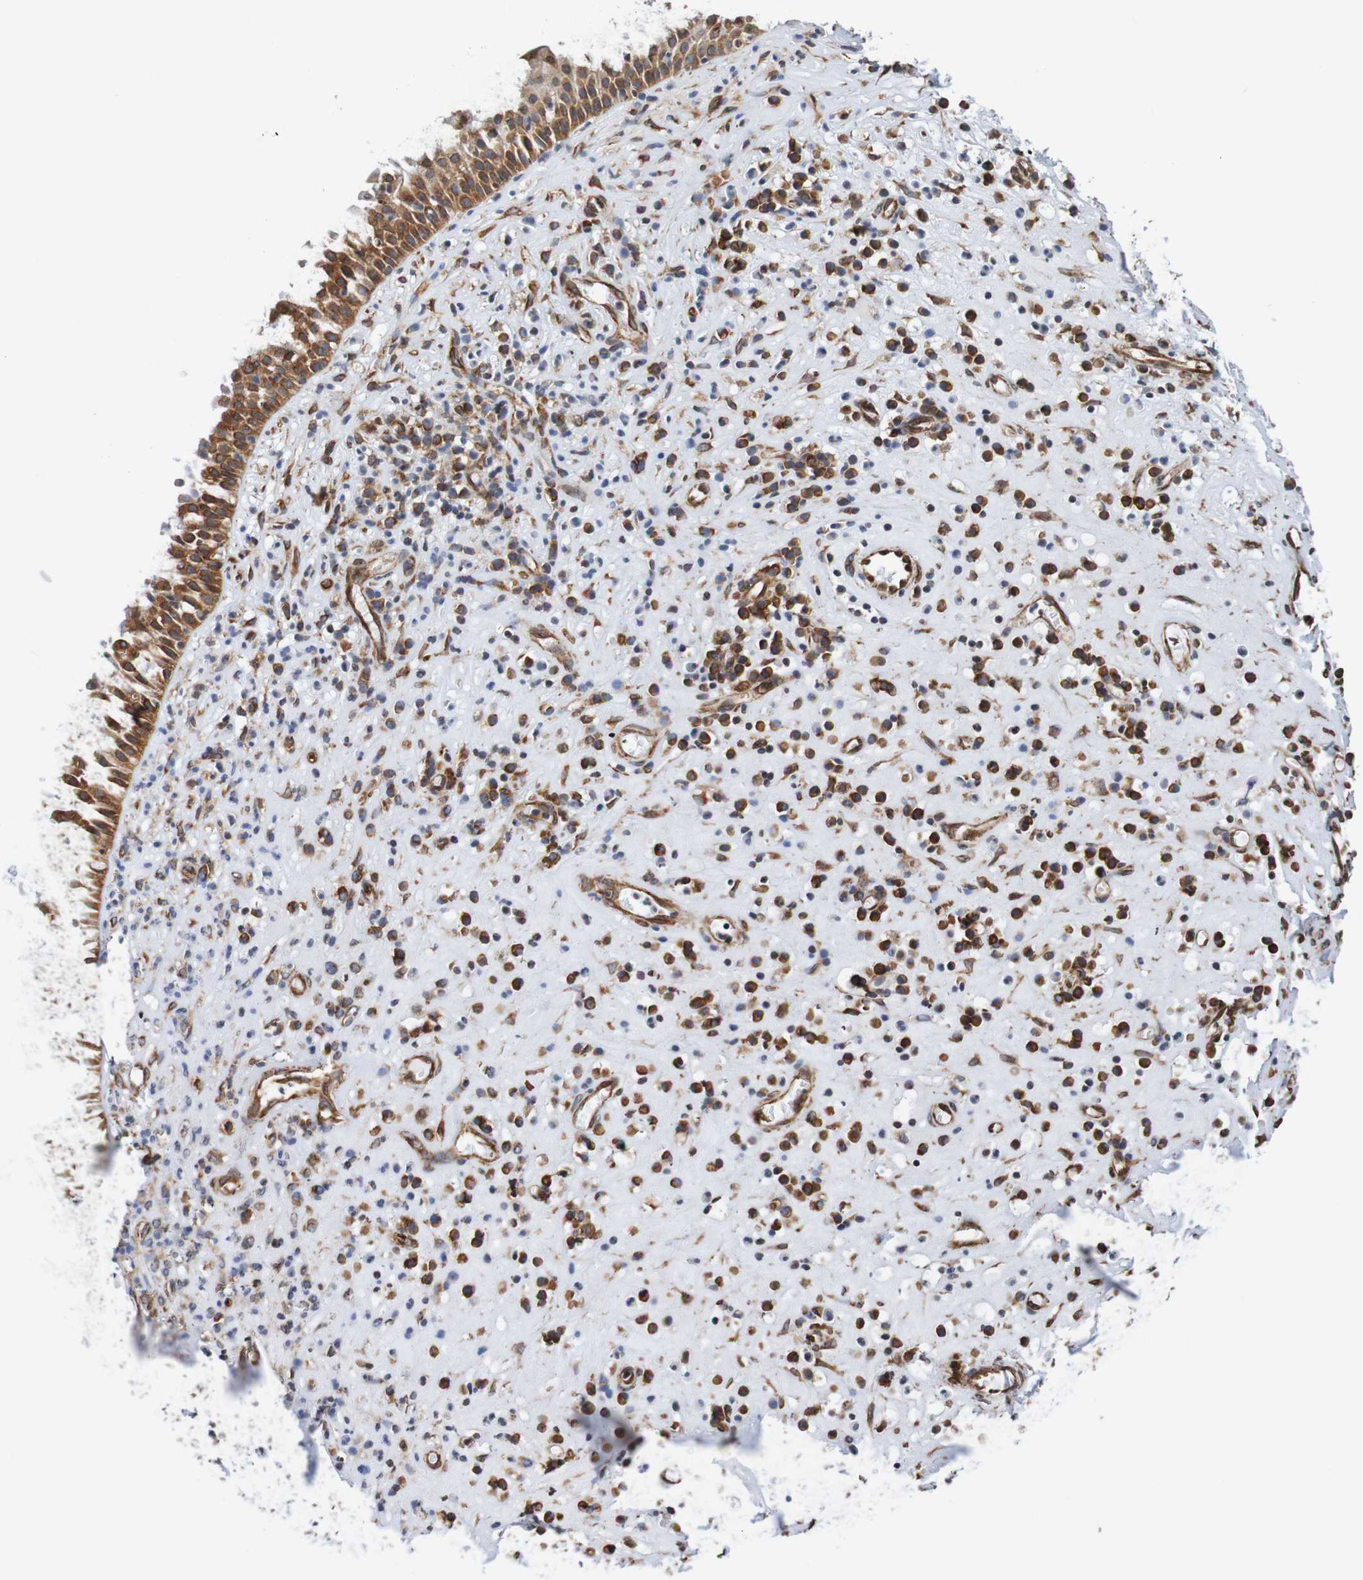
{"staining": {"intensity": "strong", "quantity": ">75%", "location": "cytoplasmic/membranous"}, "tissue": "nasopharynx", "cell_type": "Respiratory epithelial cells", "image_type": "normal", "snomed": [{"axis": "morphology", "description": "Normal tissue, NOS"}, {"axis": "topography", "description": "Nasopharynx"}], "caption": "Protein expression analysis of unremarkable human nasopharynx reveals strong cytoplasmic/membranous staining in about >75% of respiratory epithelial cells. The staining is performed using DAB brown chromogen to label protein expression. The nuclei are counter-stained blue using hematoxylin.", "gene": "TMEM109", "patient": {"sex": "female", "age": 51}}